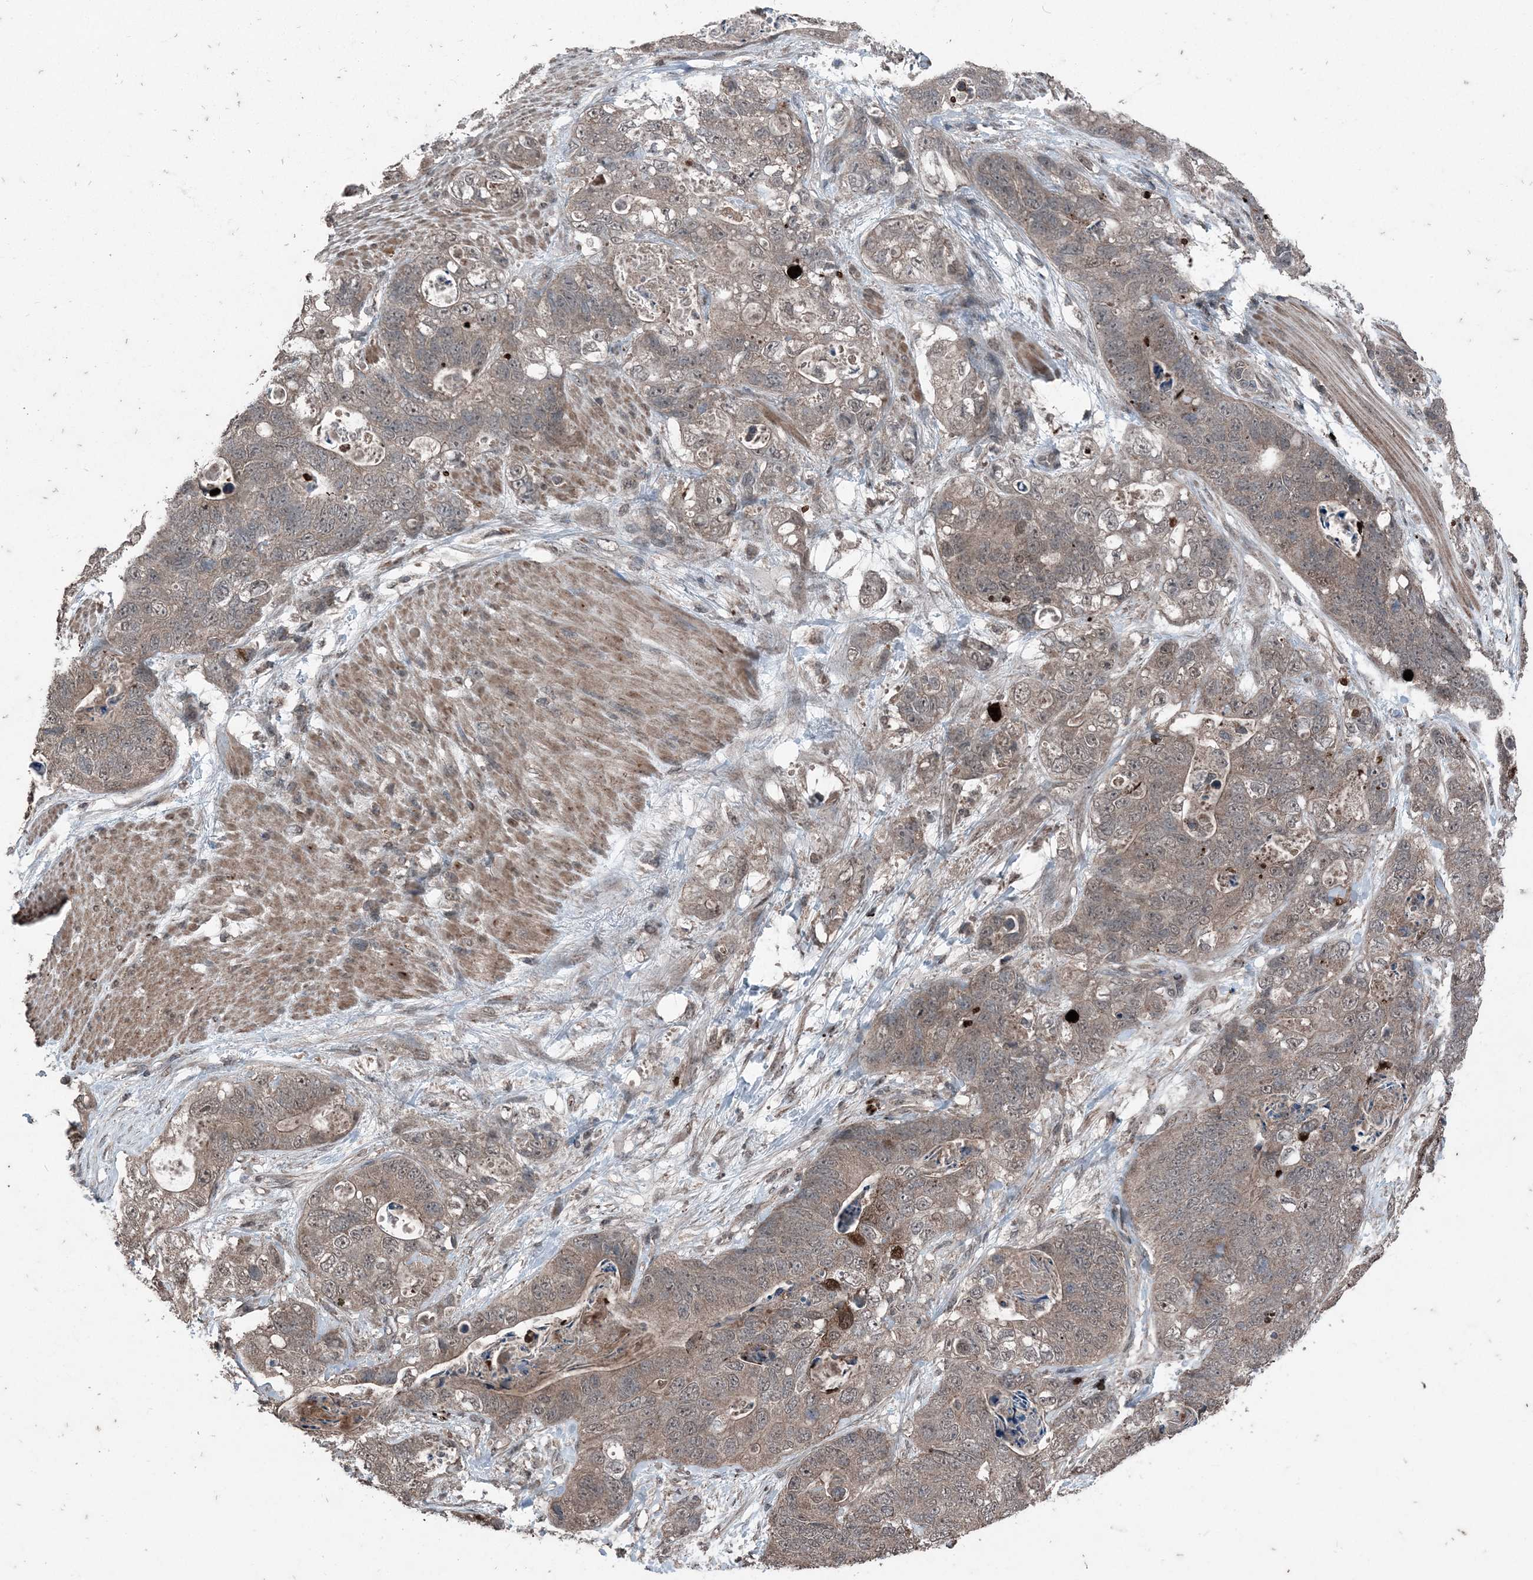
{"staining": {"intensity": "weak", "quantity": "<25%", "location": "cytoplasmic/membranous"}, "tissue": "stomach cancer", "cell_type": "Tumor cells", "image_type": "cancer", "snomed": [{"axis": "morphology", "description": "Normal tissue, NOS"}, {"axis": "morphology", "description": "Adenocarcinoma, NOS"}, {"axis": "topography", "description": "Stomach"}], "caption": "The histopathology image reveals no staining of tumor cells in stomach cancer (adenocarcinoma). (IHC, brightfield microscopy, high magnification).", "gene": "CFL1", "patient": {"sex": "female", "age": 89}}